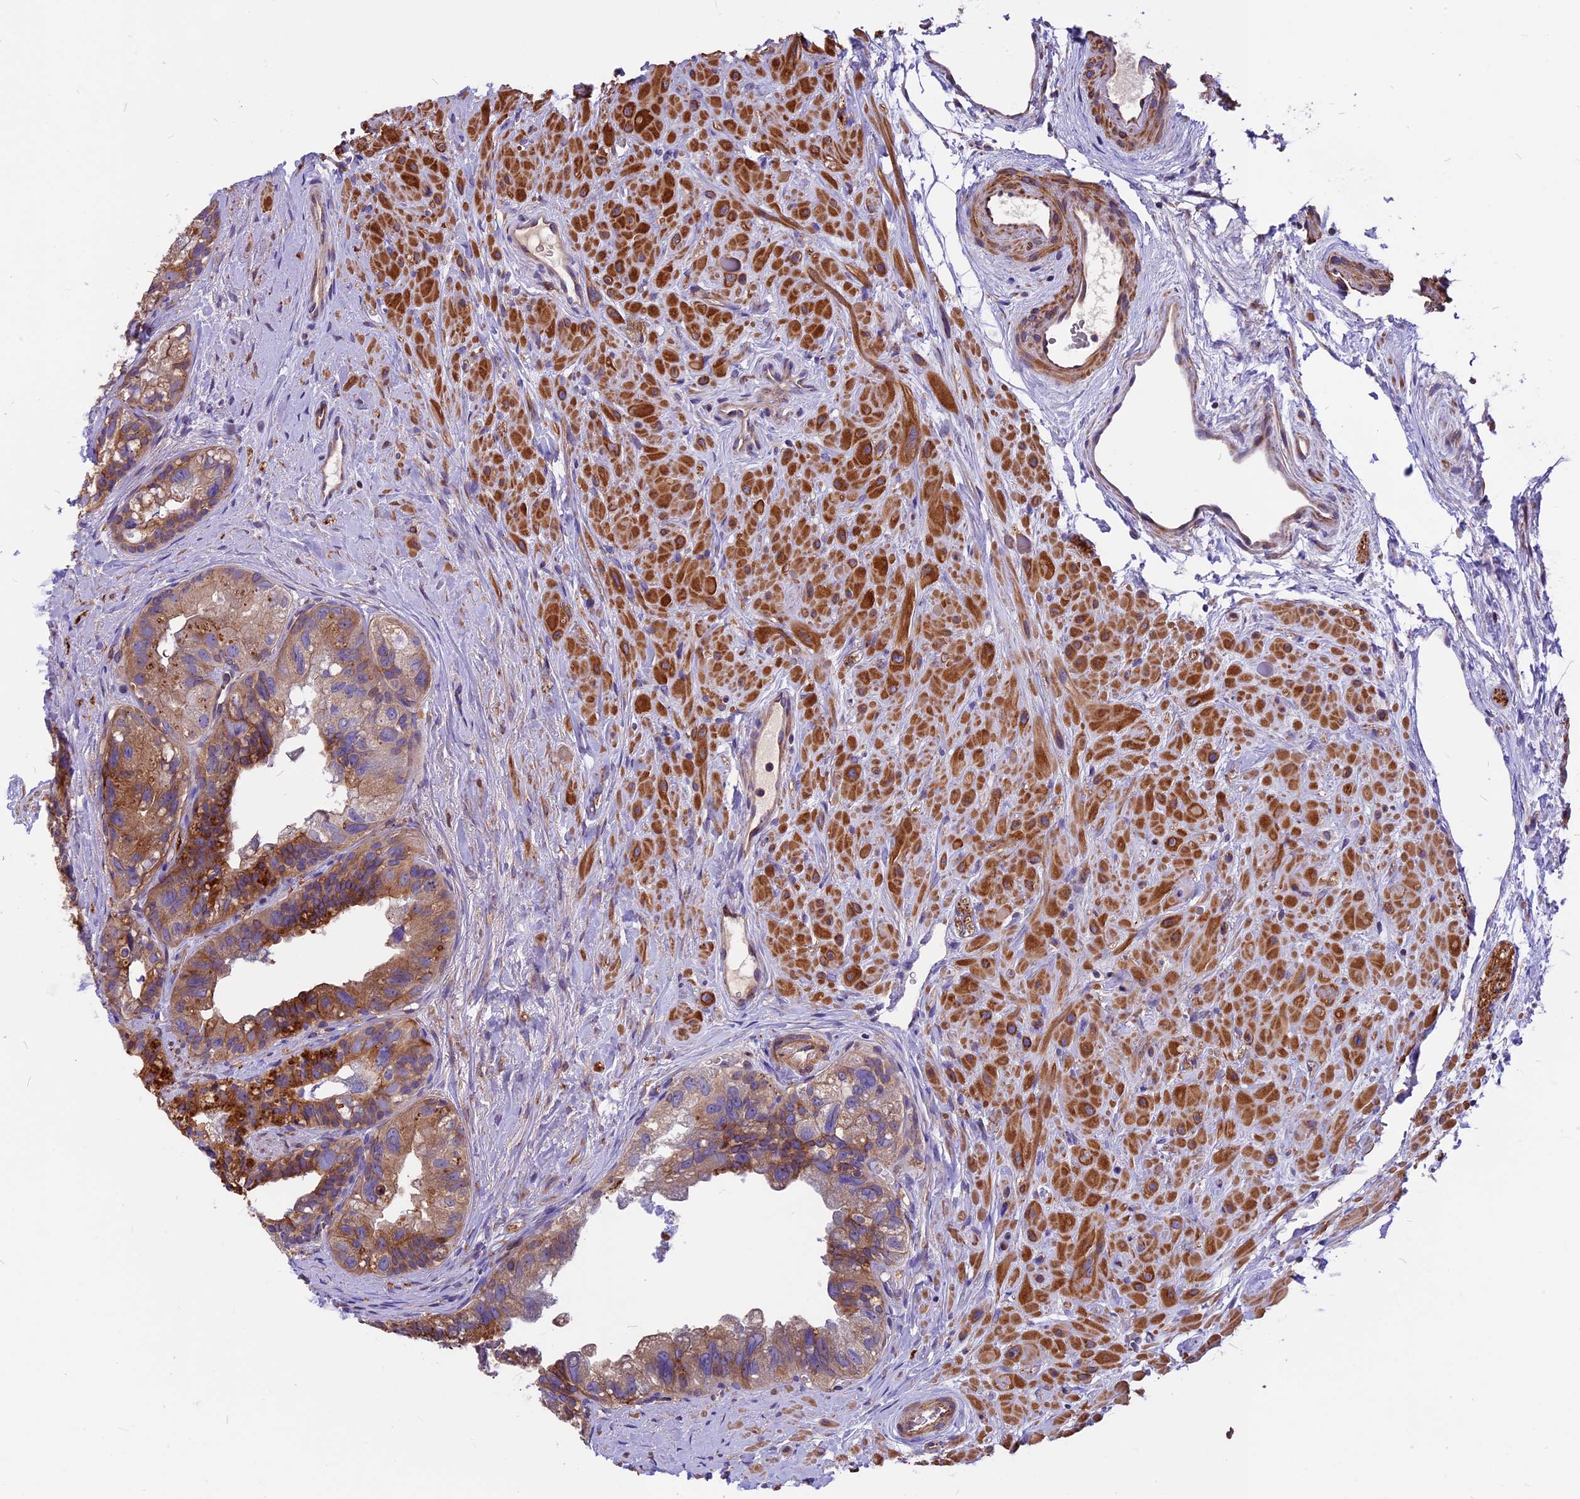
{"staining": {"intensity": "moderate", "quantity": ">75%", "location": "cytoplasmic/membranous"}, "tissue": "prostate cancer", "cell_type": "Tumor cells", "image_type": "cancer", "snomed": [{"axis": "morphology", "description": "Normal tissue, NOS"}, {"axis": "morphology", "description": "Adenocarcinoma, Low grade"}, {"axis": "topography", "description": "Prostate"}], "caption": "Moderate cytoplasmic/membranous staining for a protein is identified in about >75% of tumor cells of prostate cancer using immunohistochemistry (IHC).", "gene": "ANO3", "patient": {"sex": "male", "age": 72}}